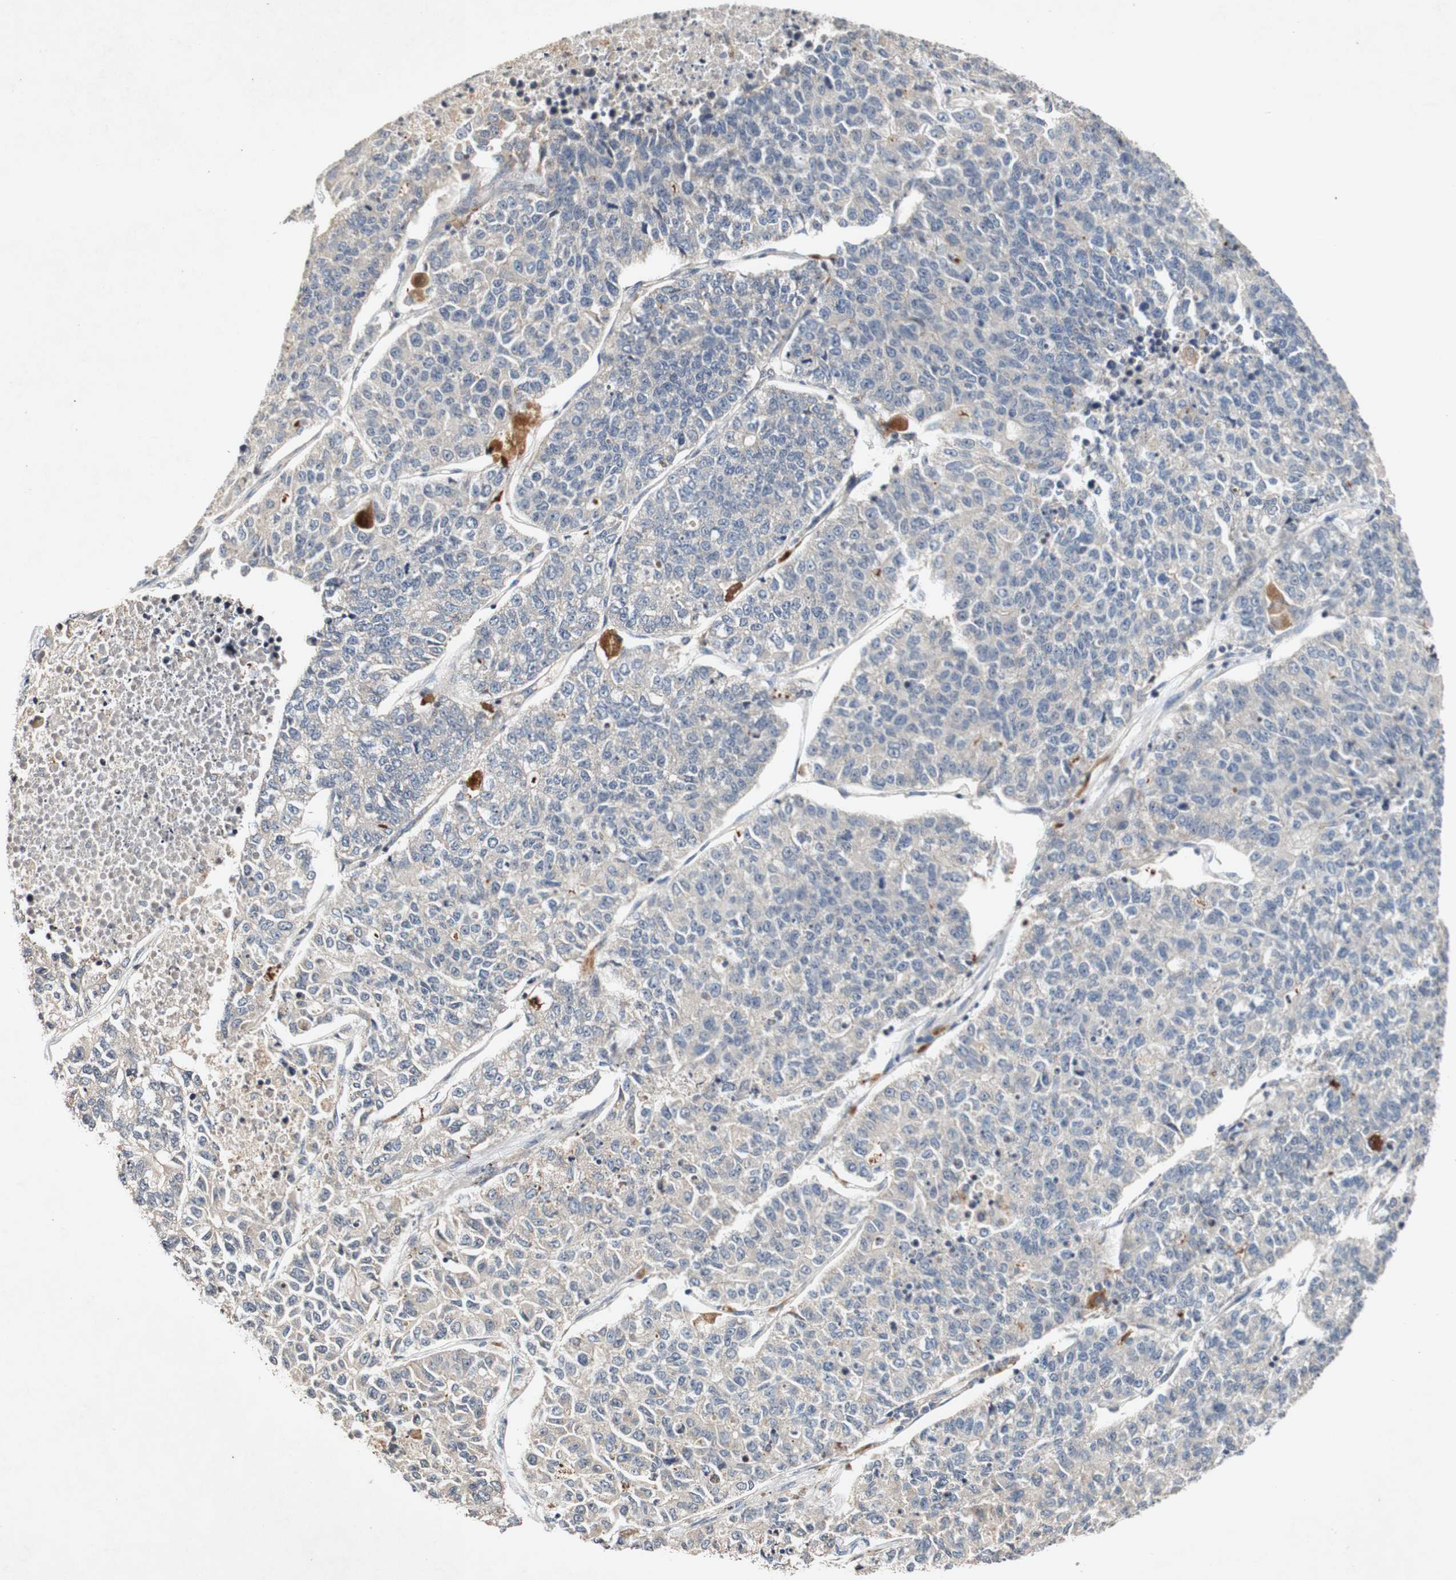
{"staining": {"intensity": "weak", "quantity": ">75%", "location": "cytoplasmic/membranous"}, "tissue": "lung cancer", "cell_type": "Tumor cells", "image_type": "cancer", "snomed": [{"axis": "morphology", "description": "Adenocarcinoma, NOS"}, {"axis": "topography", "description": "Lung"}], "caption": "Immunohistochemical staining of human lung adenocarcinoma demonstrates weak cytoplasmic/membranous protein staining in about >75% of tumor cells. Nuclei are stained in blue.", "gene": "PIN1", "patient": {"sex": "male", "age": 49}}